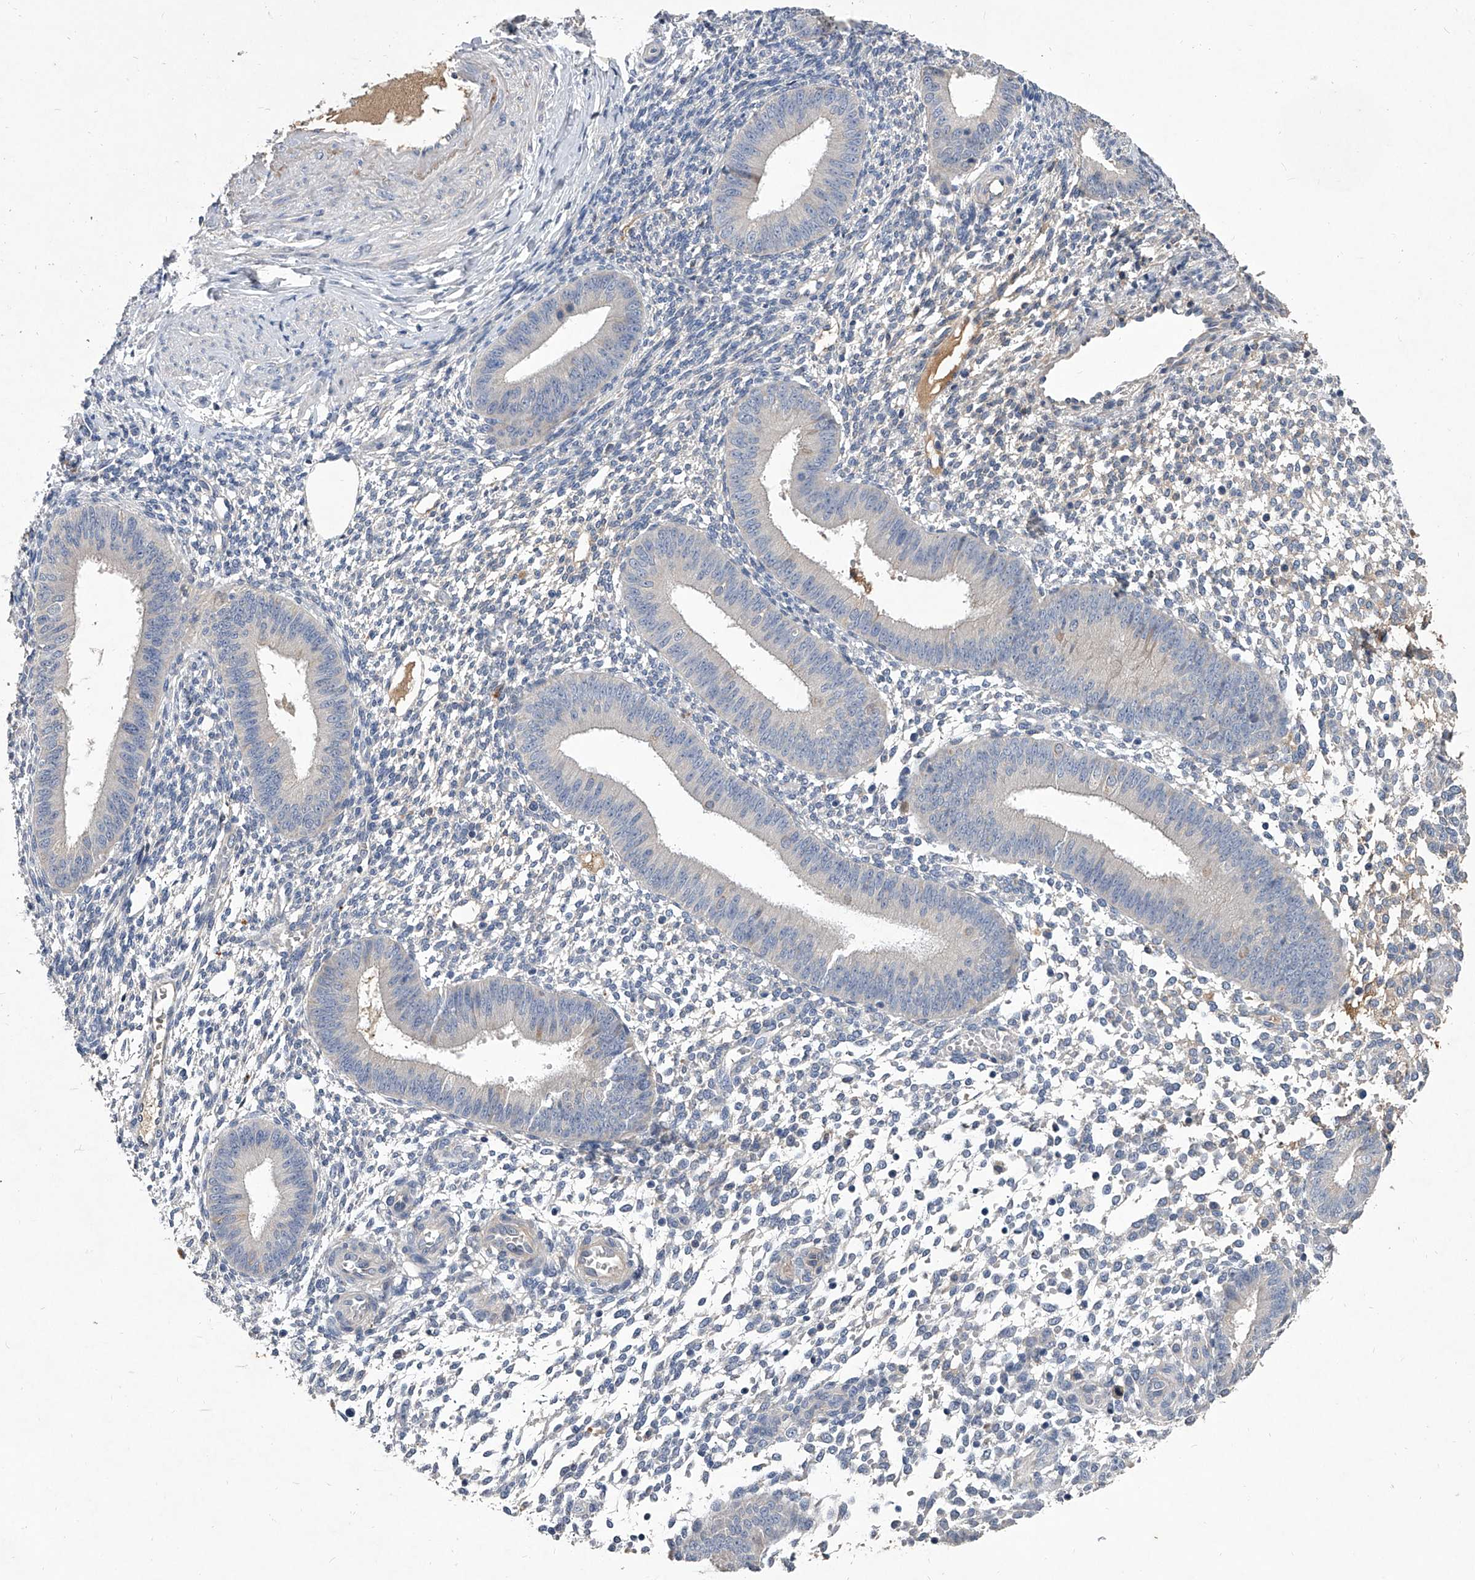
{"staining": {"intensity": "negative", "quantity": "none", "location": "none"}, "tissue": "endometrium", "cell_type": "Cells in endometrial stroma", "image_type": "normal", "snomed": [{"axis": "morphology", "description": "Normal tissue, NOS"}, {"axis": "topography", "description": "Uterus"}, {"axis": "topography", "description": "Endometrium"}], "caption": "Cells in endometrial stroma are negative for brown protein staining in normal endometrium. (Stains: DAB (3,3'-diaminobenzidine) IHC with hematoxylin counter stain, Microscopy: brightfield microscopy at high magnification).", "gene": "C5", "patient": {"sex": "female", "age": 48}}